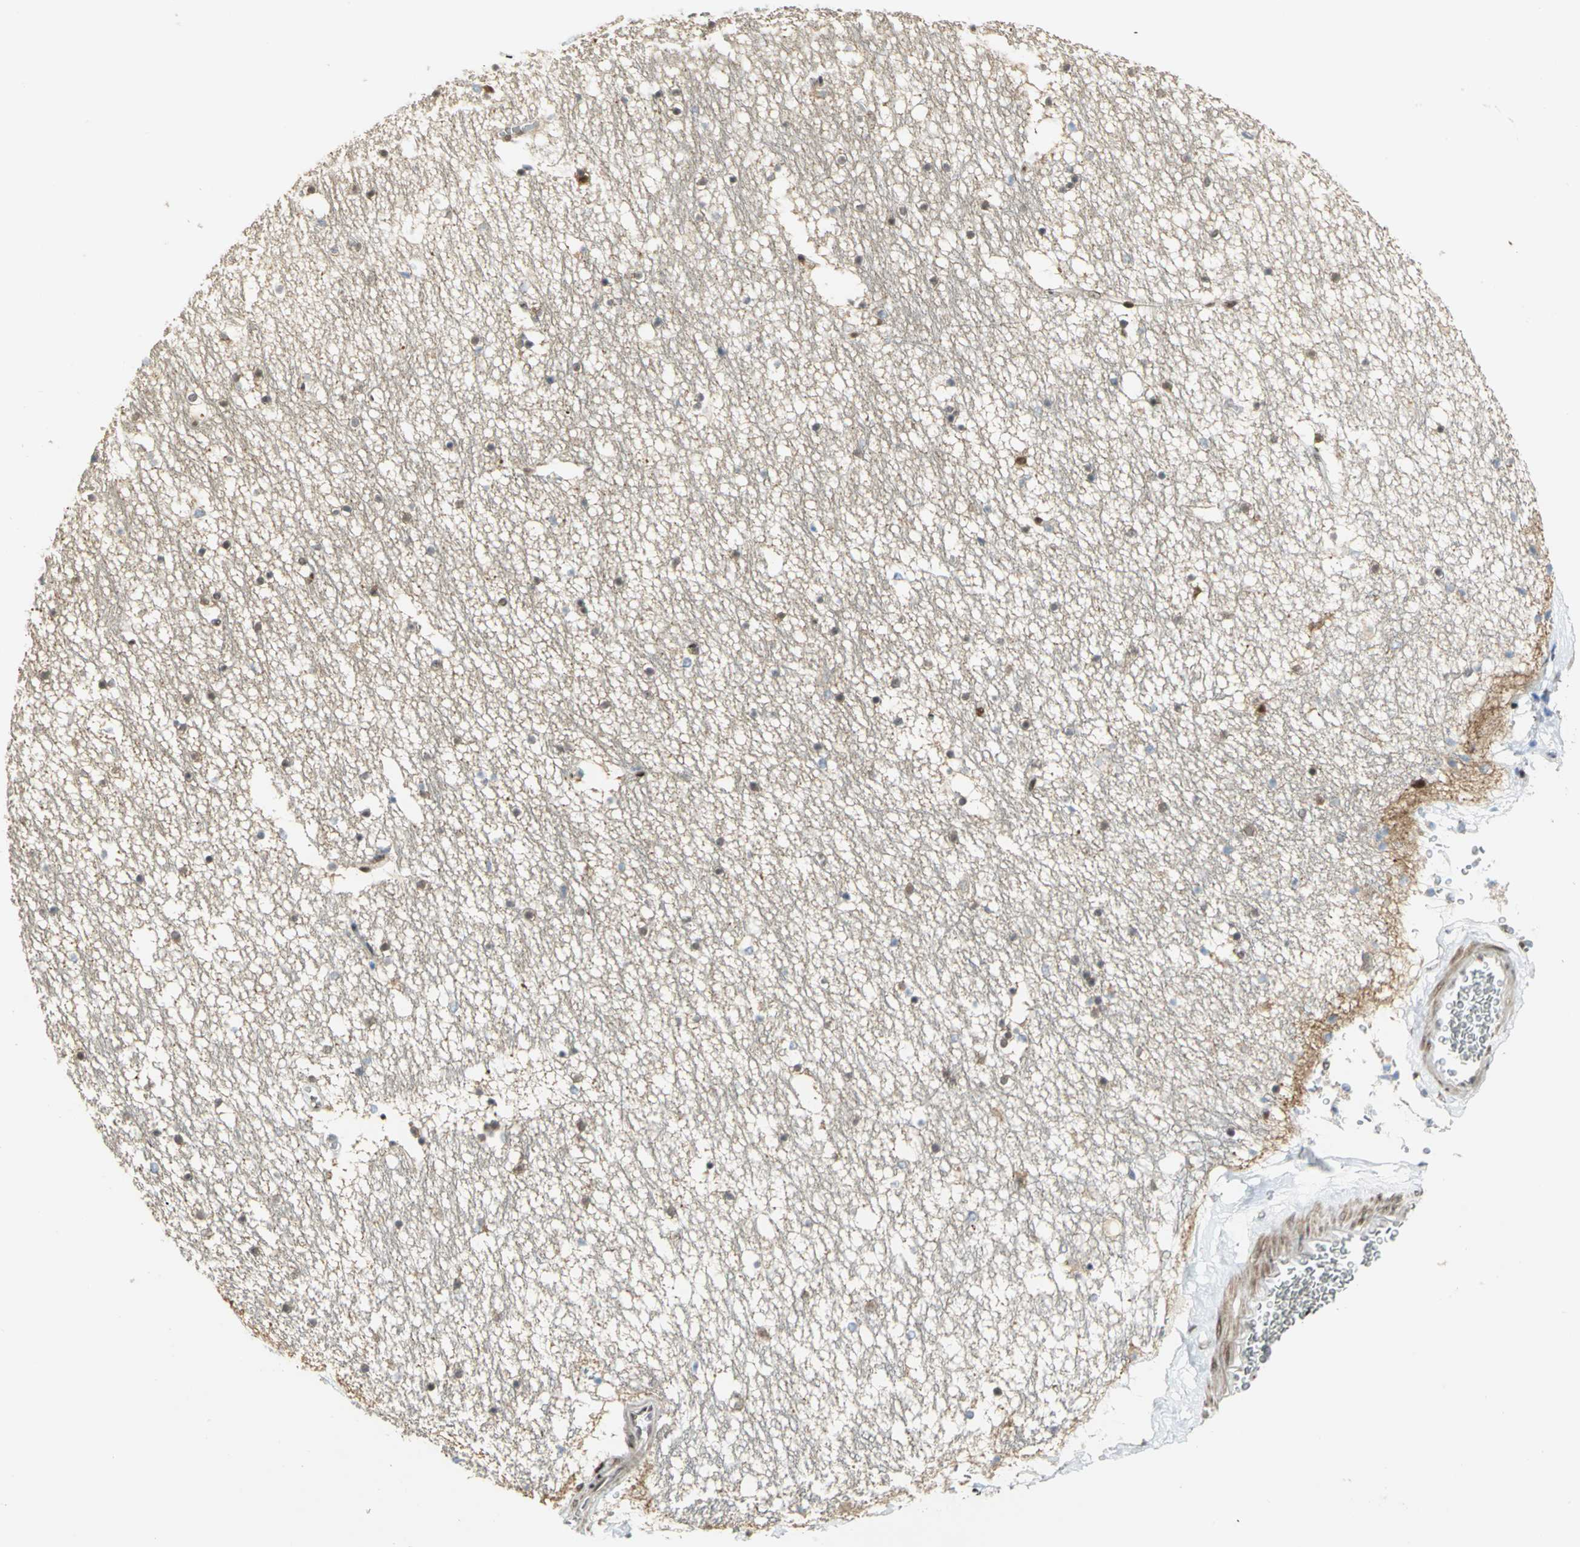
{"staining": {"intensity": "weak", "quantity": "25%-75%", "location": "cytoplasmic/membranous,nuclear"}, "tissue": "hippocampus", "cell_type": "Glial cells", "image_type": "normal", "snomed": [{"axis": "morphology", "description": "Normal tissue, NOS"}, {"axis": "topography", "description": "Hippocampus"}], "caption": "An immunohistochemistry image of benign tissue is shown. Protein staining in brown labels weak cytoplasmic/membranous,nuclear positivity in hippocampus within glial cells.", "gene": "RBFOX2", "patient": {"sex": "male", "age": 45}}